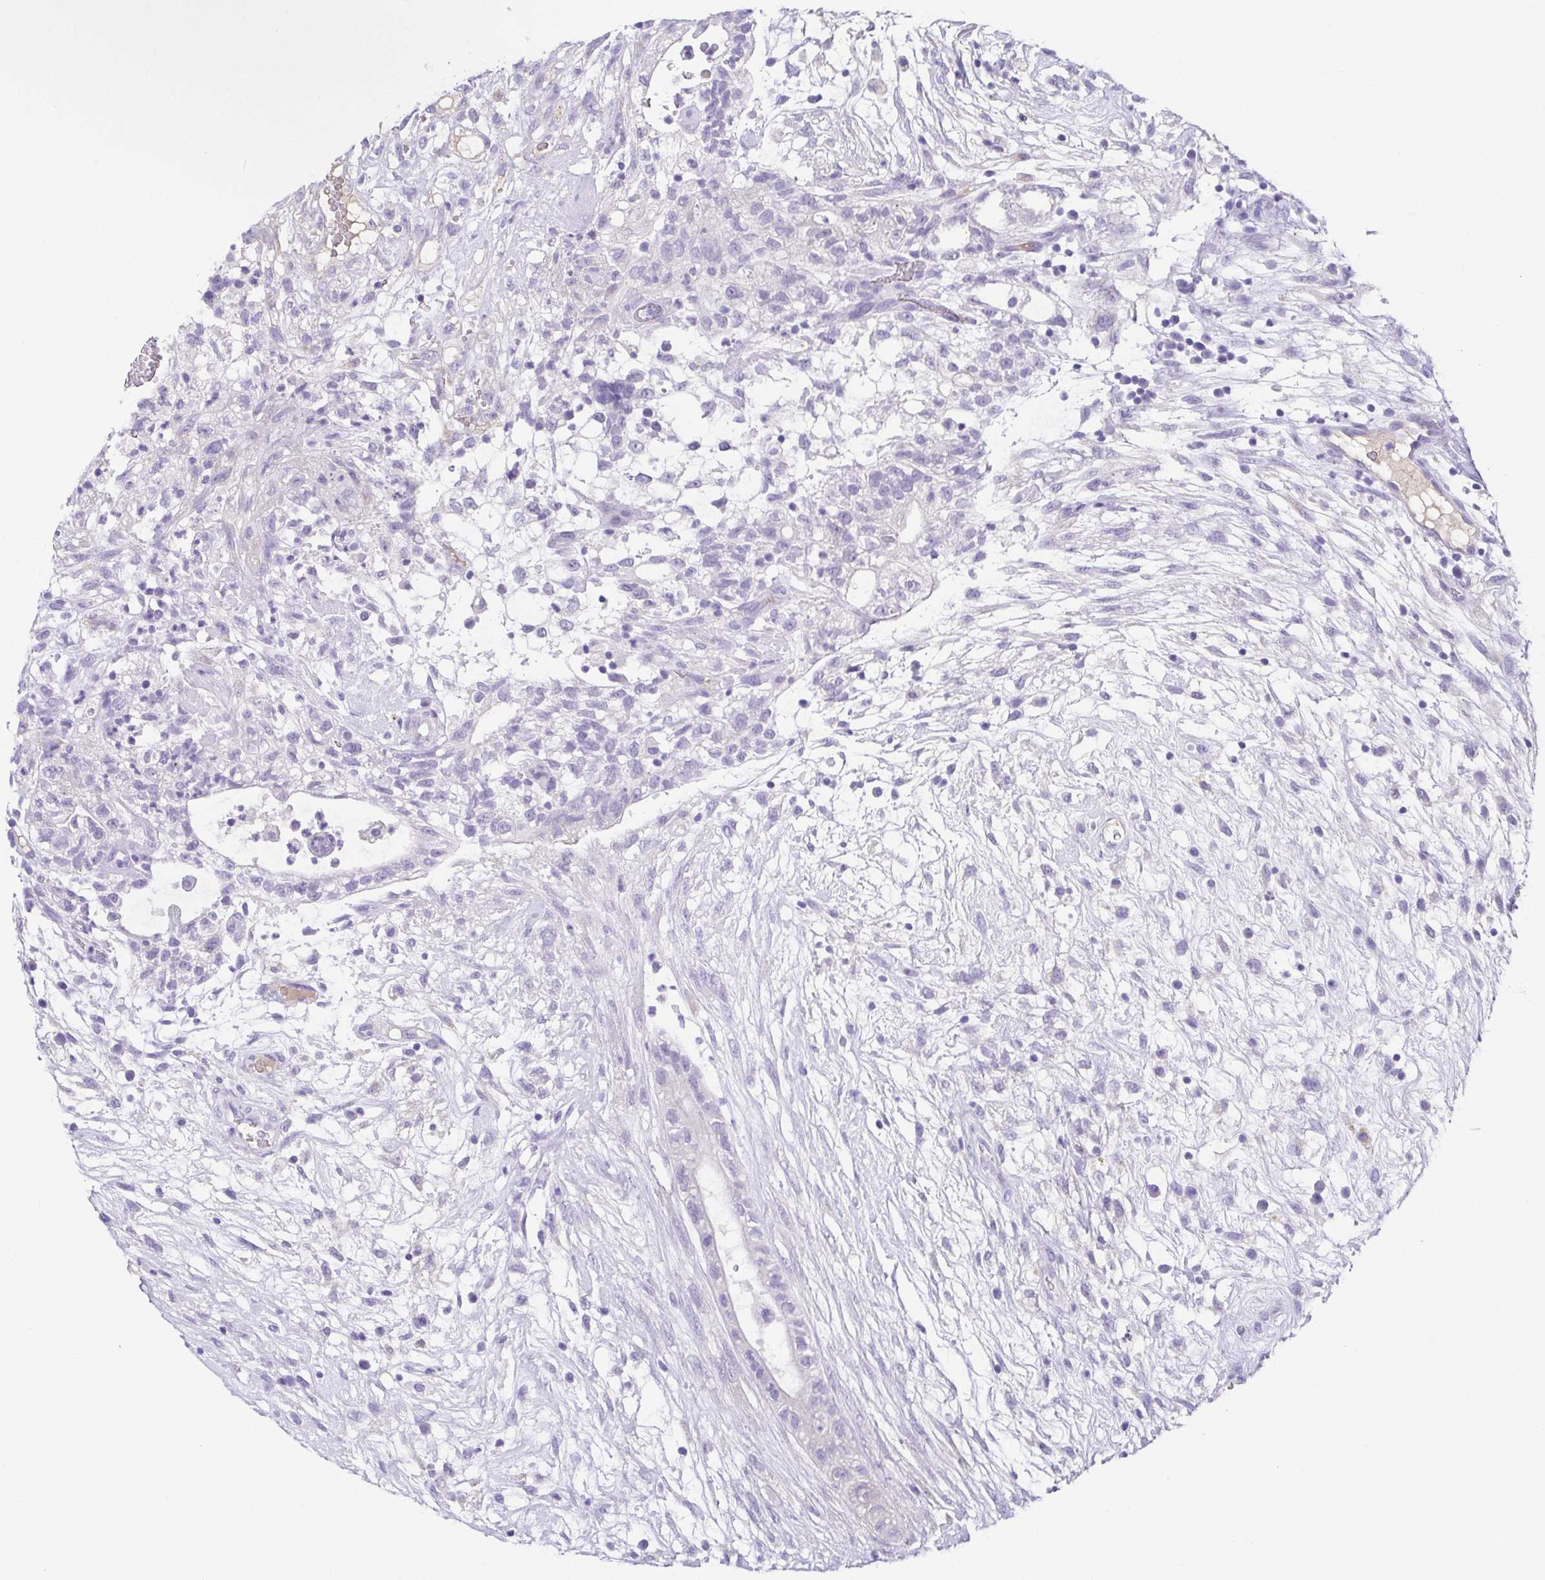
{"staining": {"intensity": "negative", "quantity": "none", "location": "none"}, "tissue": "testis cancer", "cell_type": "Tumor cells", "image_type": "cancer", "snomed": [{"axis": "morphology", "description": "Carcinoma, Embryonal, NOS"}, {"axis": "topography", "description": "Testis"}], "caption": "IHC photomicrograph of neoplastic tissue: testis cancer stained with DAB (3,3'-diaminobenzidine) reveals no significant protein positivity in tumor cells.", "gene": "SPATA4", "patient": {"sex": "male", "age": 32}}